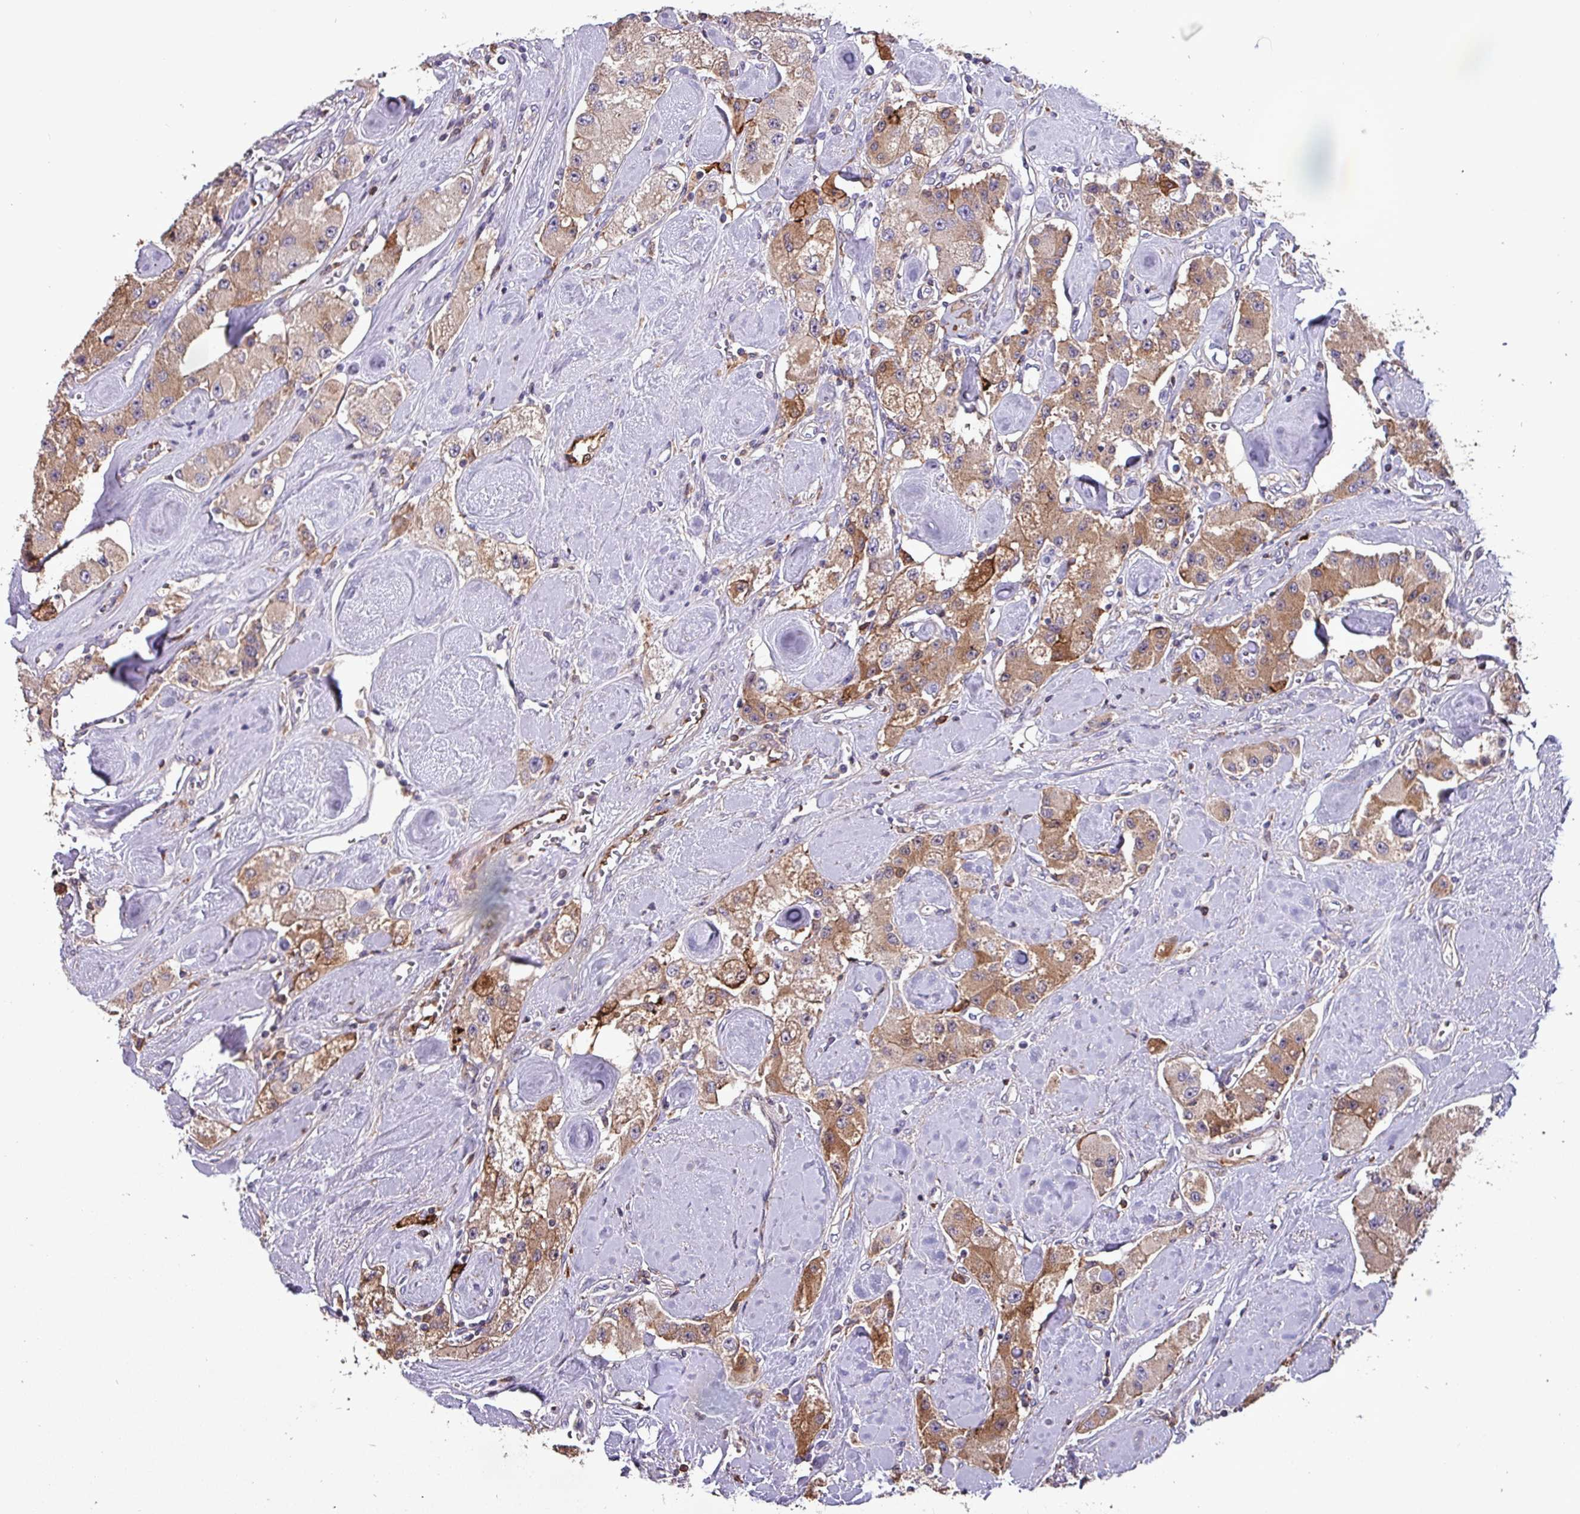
{"staining": {"intensity": "moderate", "quantity": ">75%", "location": "cytoplasmic/membranous"}, "tissue": "carcinoid", "cell_type": "Tumor cells", "image_type": "cancer", "snomed": [{"axis": "morphology", "description": "Carcinoid, malignant, NOS"}, {"axis": "topography", "description": "Pancreas"}], "caption": "Immunohistochemistry (DAB (3,3'-diaminobenzidine)) staining of human carcinoid reveals moderate cytoplasmic/membranous protein expression in approximately >75% of tumor cells. (DAB (3,3'-diaminobenzidine) = brown stain, brightfield microscopy at high magnification).", "gene": "SCIN", "patient": {"sex": "male", "age": 41}}